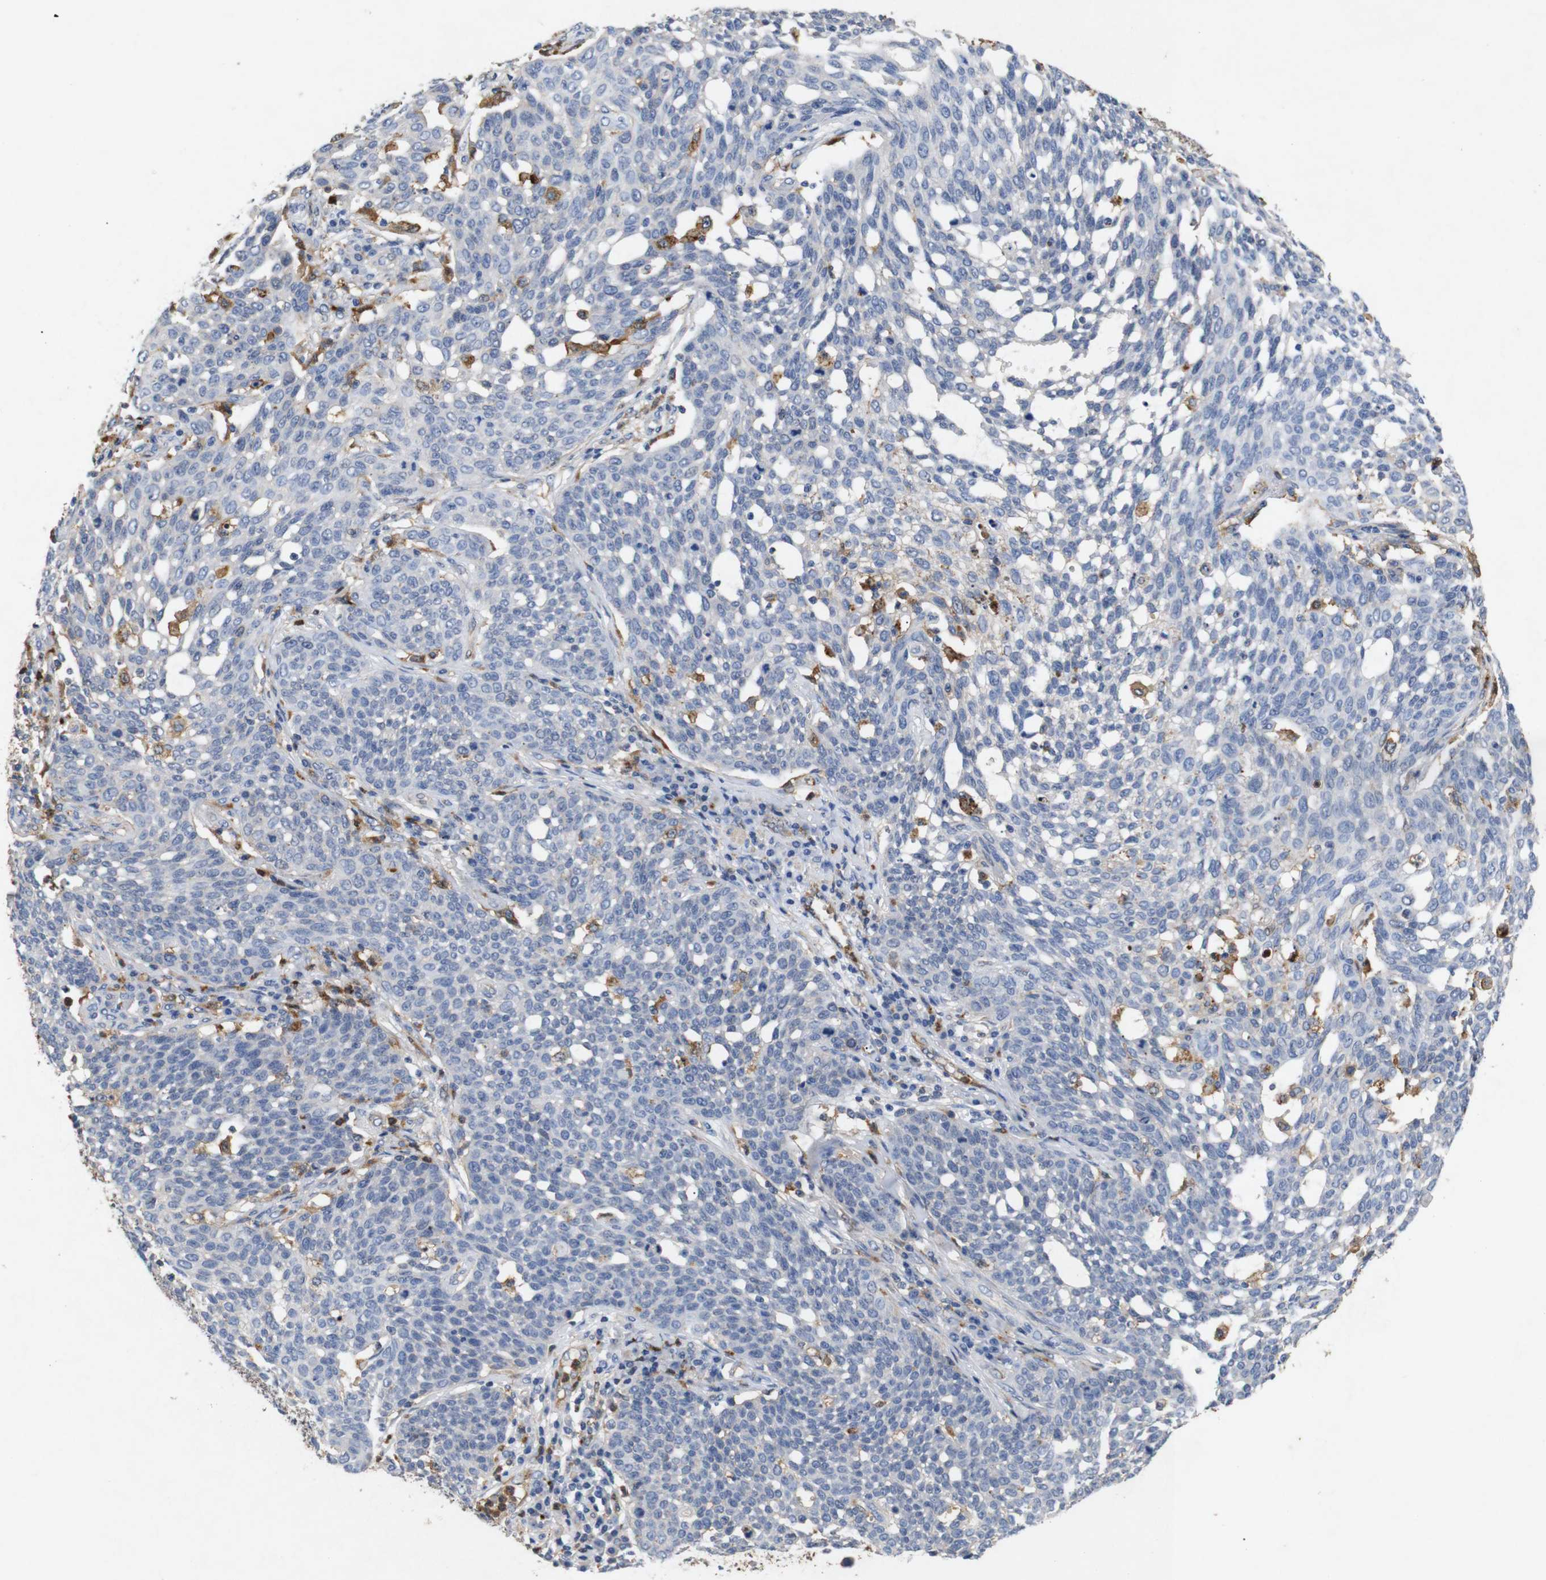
{"staining": {"intensity": "negative", "quantity": "none", "location": "none"}, "tissue": "cervical cancer", "cell_type": "Tumor cells", "image_type": "cancer", "snomed": [{"axis": "morphology", "description": "Squamous cell carcinoma, NOS"}, {"axis": "topography", "description": "Cervix"}], "caption": "An IHC histopathology image of cervical cancer is shown. There is no staining in tumor cells of cervical cancer.", "gene": "SDCBP", "patient": {"sex": "female", "age": 34}}